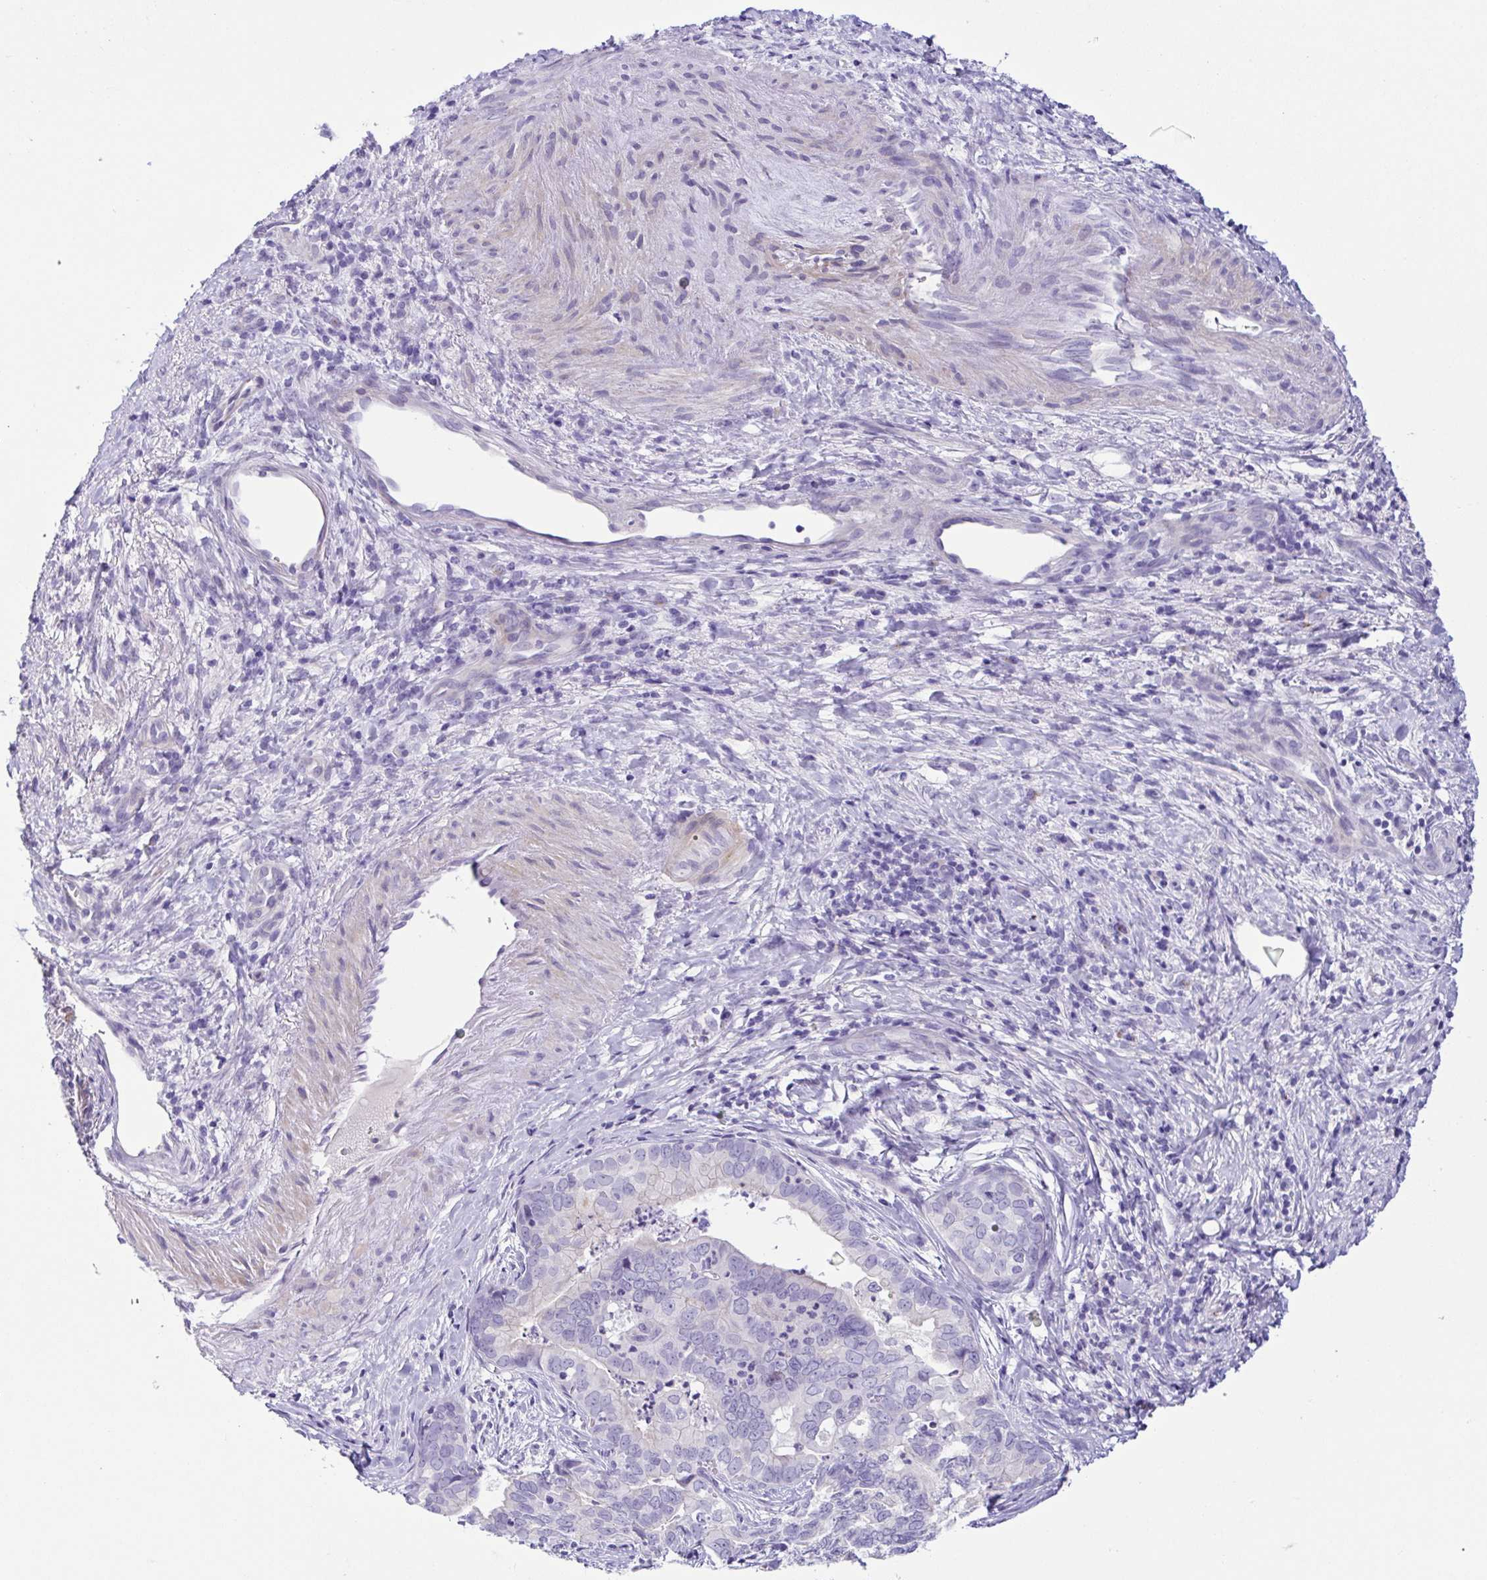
{"staining": {"intensity": "negative", "quantity": "none", "location": "none"}, "tissue": "liver cancer", "cell_type": "Tumor cells", "image_type": "cancer", "snomed": [{"axis": "morphology", "description": "Cholangiocarcinoma"}, {"axis": "topography", "description": "Liver"}], "caption": "An immunohistochemistry (IHC) micrograph of liver cholangiocarcinoma is shown. There is no staining in tumor cells of liver cholangiocarcinoma.", "gene": "TERT", "patient": {"sex": "female", "age": 64}}